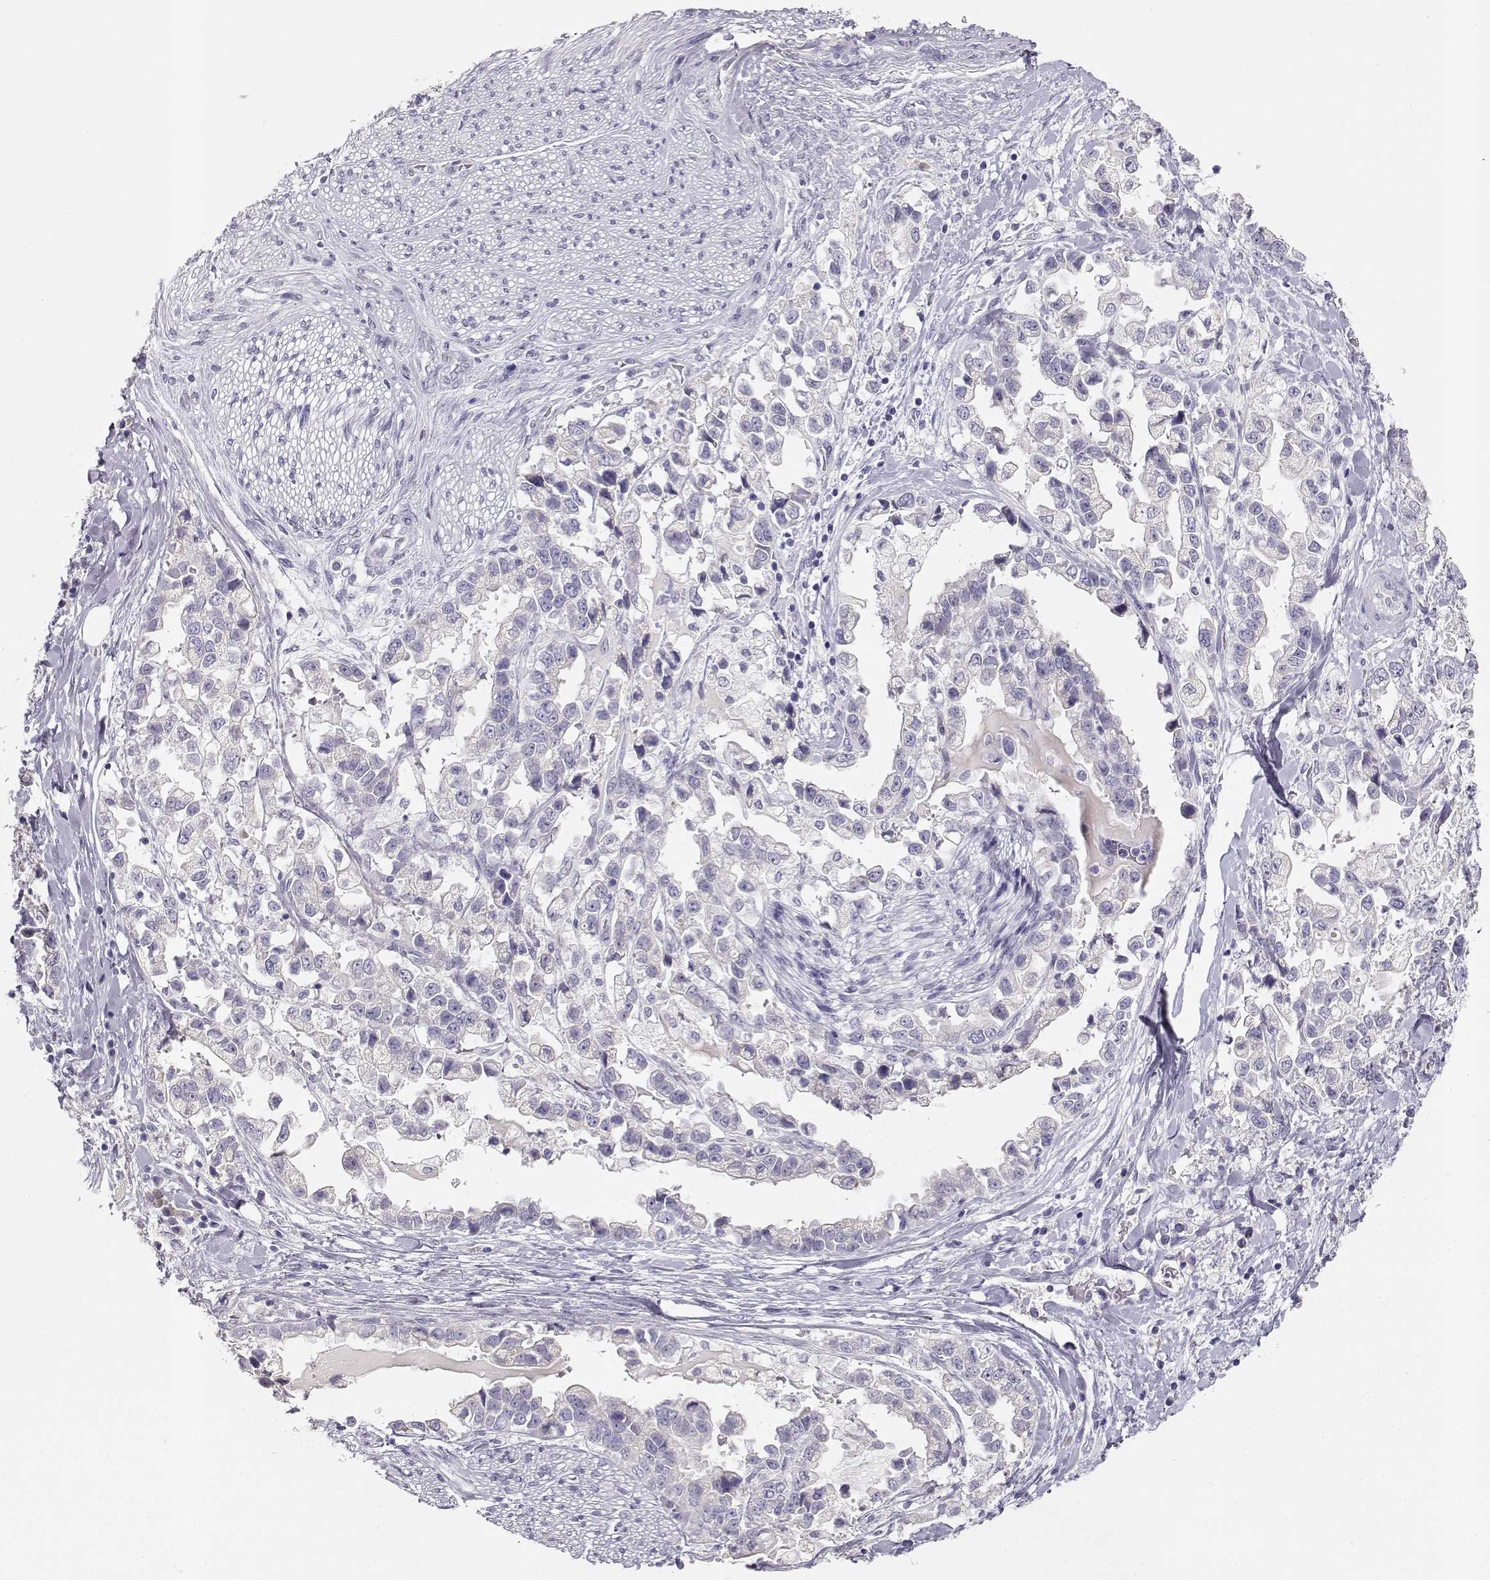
{"staining": {"intensity": "negative", "quantity": "none", "location": "none"}, "tissue": "stomach cancer", "cell_type": "Tumor cells", "image_type": "cancer", "snomed": [{"axis": "morphology", "description": "Adenocarcinoma, NOS"}, {"axis": "topography", "description": "Stomach"}], "caption": "Adenocarcinoma (stomach) was stained to show a protein in brown. There is no significant positivity in tumor cells. (Stains: DAB IHC with hematoxylin counter stain, Microscopy: brightfield microscopy at high magnification).", "gene": "GLIPR1L2", "patient": {"sex": "male", "age": 59}}